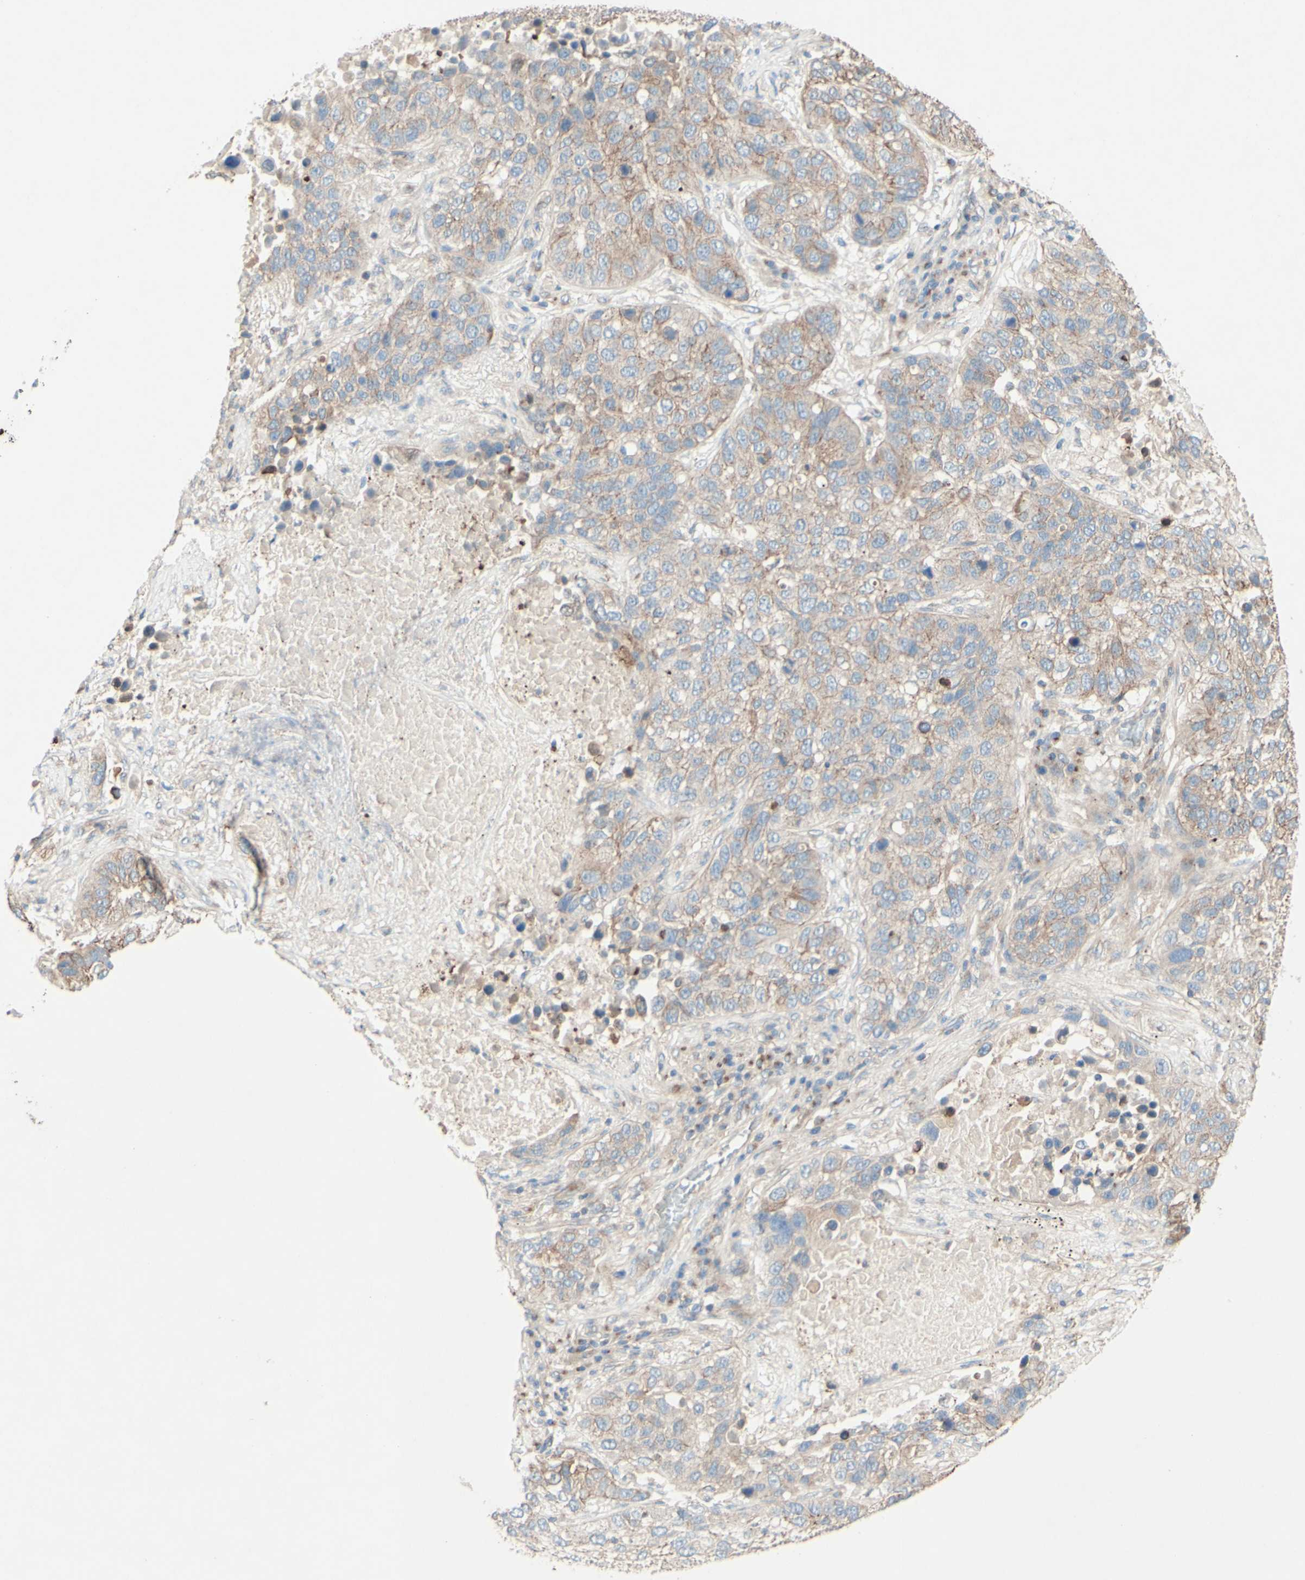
{"staining": {"intensity": "weak", "quantity": ">75%", "location": "cytoplasmic/membranous"}, "tissue": "lung cancer", "cell_type": "Tumor cells", "image_type": "cancer", "snomed": [{"axis": "morphology", "description": "Squamous cell carcinoma, NOS"}, {"axis": "topography", "description": "Lung"}], "caption": "A histopathology image of lung squamous cell carcinoma stained for a protein exhibits weak cytoplasmic/membranous brown staining in tumor cells.", "gene": "MTM1", "patient": {"sex": "male", "age": 57}}